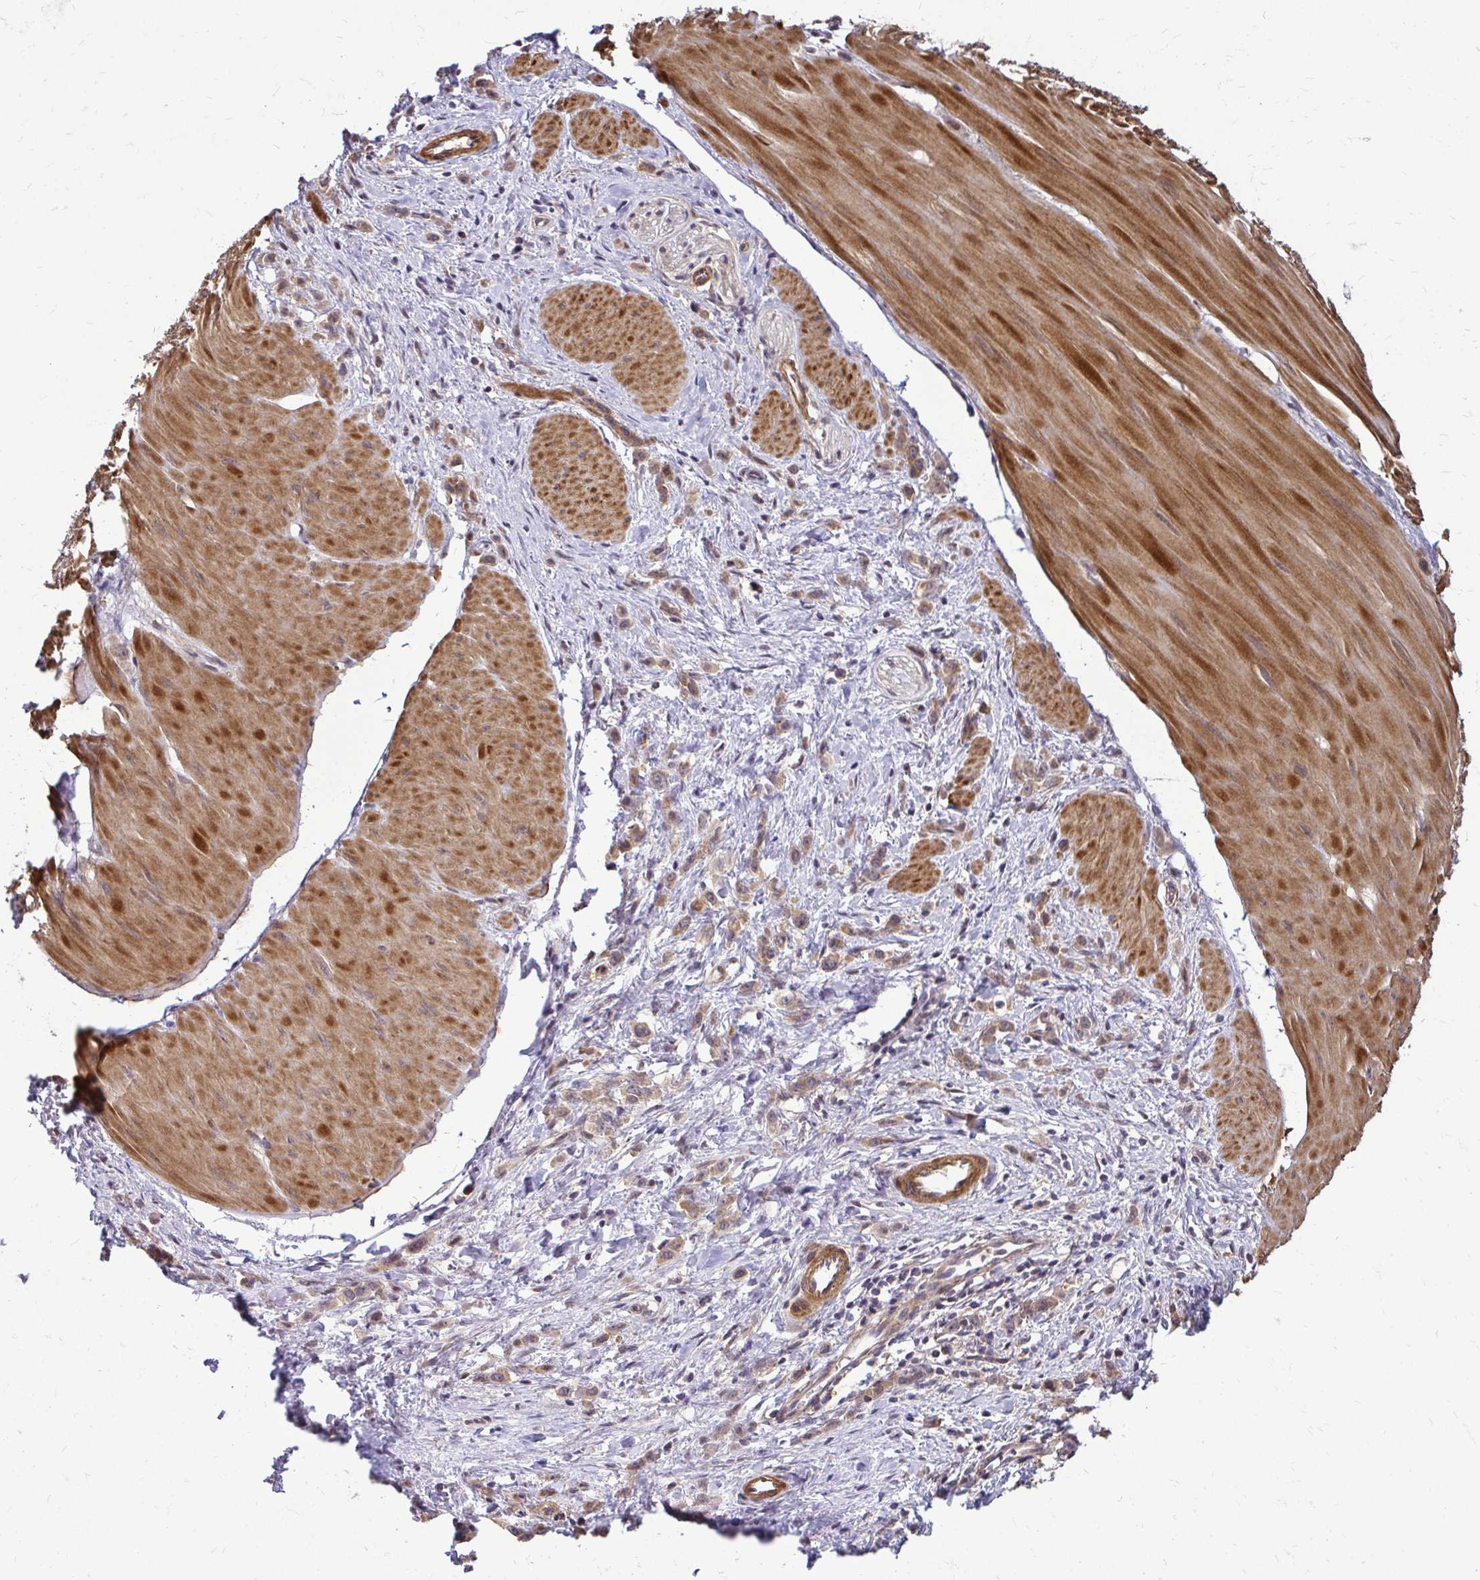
{"staining": {"intensity": "weak", "quantity": ">75%", "location": "cytoplasmic/membranous"}, "tissue": "stomach cancer", "cell_type": "Tumor cells", "image_type": "cancer", "snomed": [{"axis": "morphology", "description": "Adenocarcinoma, NOS"}, {"axis": "topography", "description": "Stomach"}], "caption": "Immunohistochemical staining of stomach adenocarcinoma displays low levels of weak cytoplasmic/membranous staining in about >75% of tumor cells.", "gene": "TRIP6", "patient": {"sex": "male", "age": 47}}